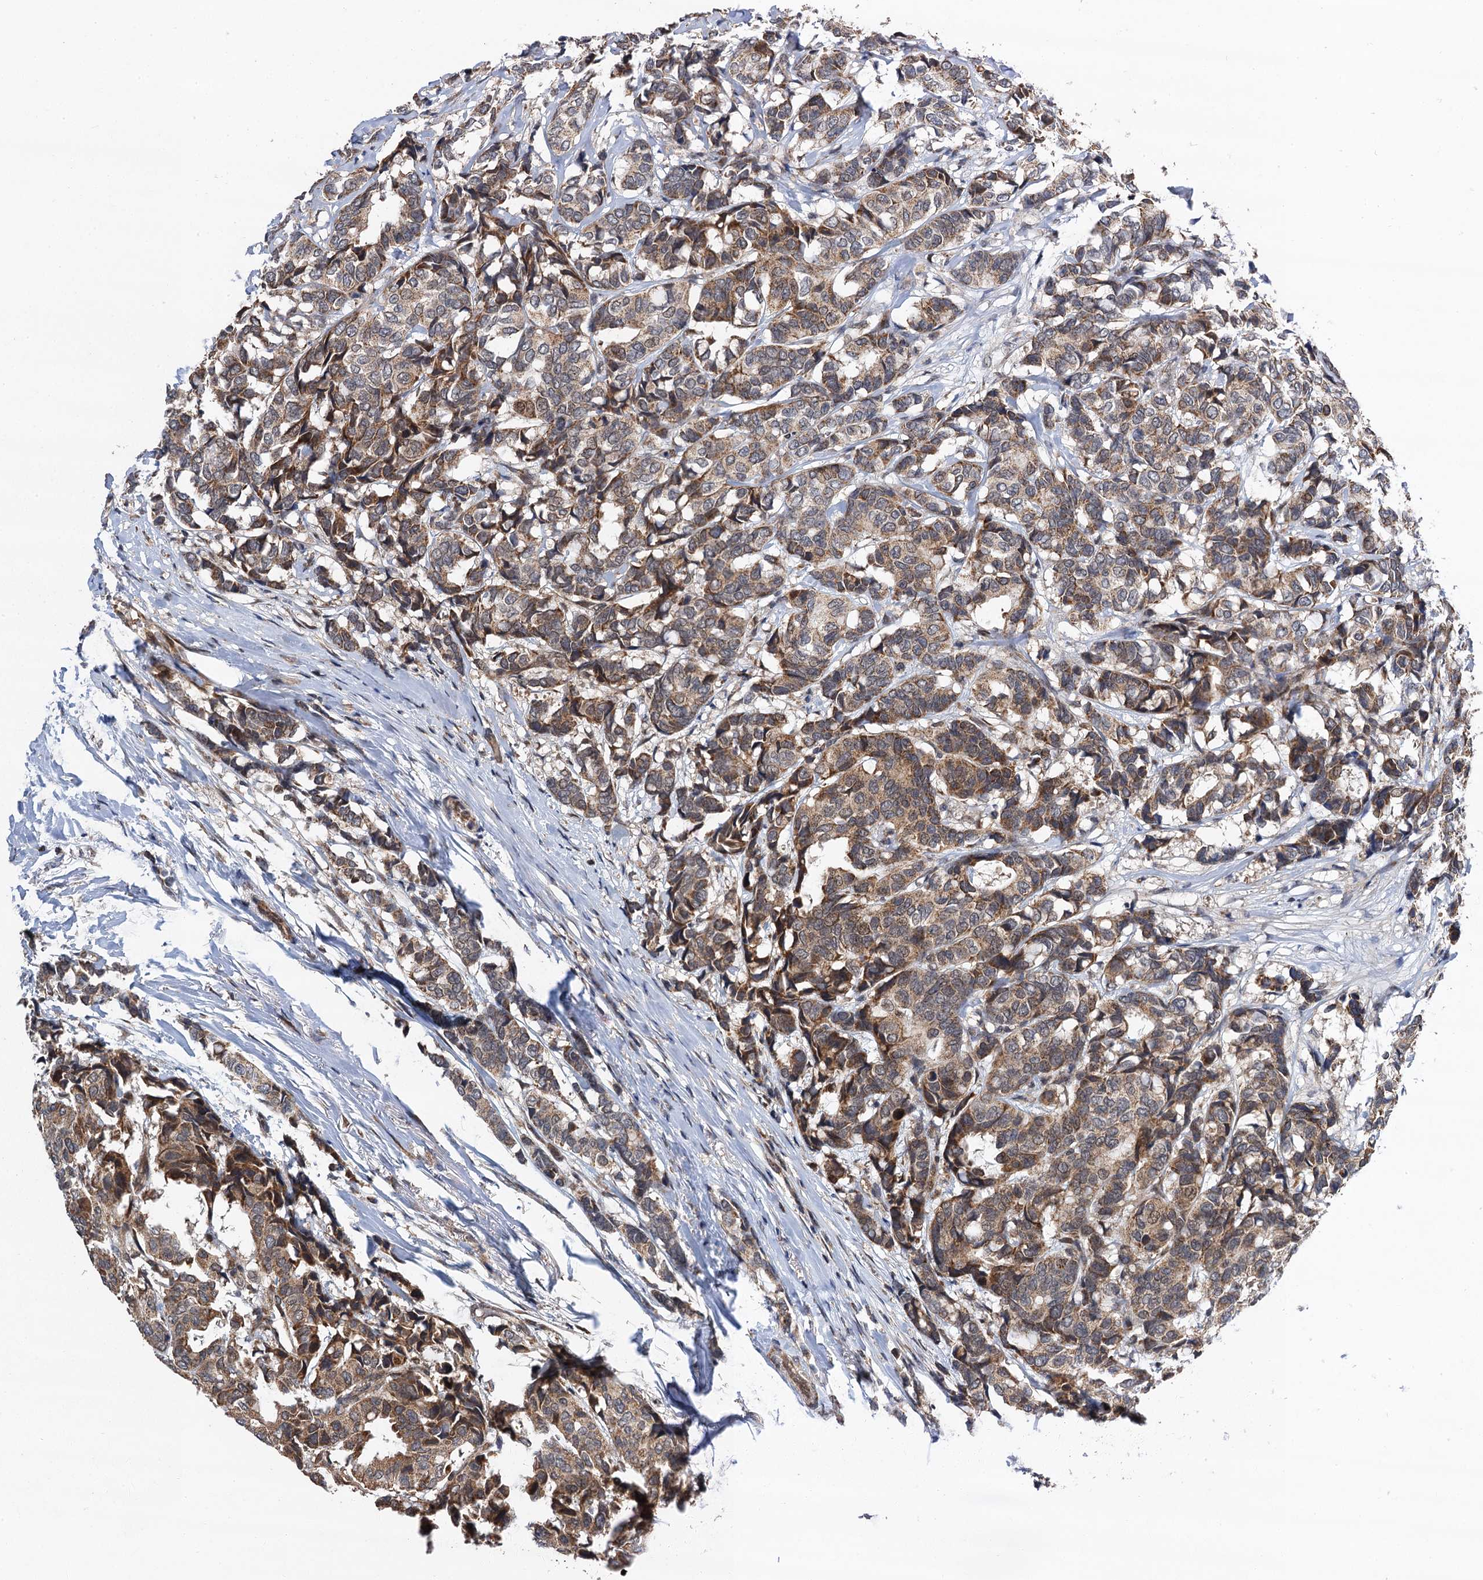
{"staining": {"intensity": "moderate", "quantity": ">75%", "location": "cytoplasmic/membranous"}, "tissue": "breast cancer", "cell_type": "Tumor cells", "image_type": "cancer", "snomed": [{"axis": "morphology", "description": "Duct carcinoma"}, {"axis": "topography", "description": "Breast"}], "caption": "High-magnification brightfield microscopy of breast invasive ductal carcinoma stained with DAB (3,3'-diaminobenzidine) (brown) and counterstained with hematoxylin (blue). tumor cells exhibit moderate cytoplasmic/membranous expression is identified in approximately>75% of cells.", "gene": "CMPK2", "patient": {"sex": "female", "age": 87}}